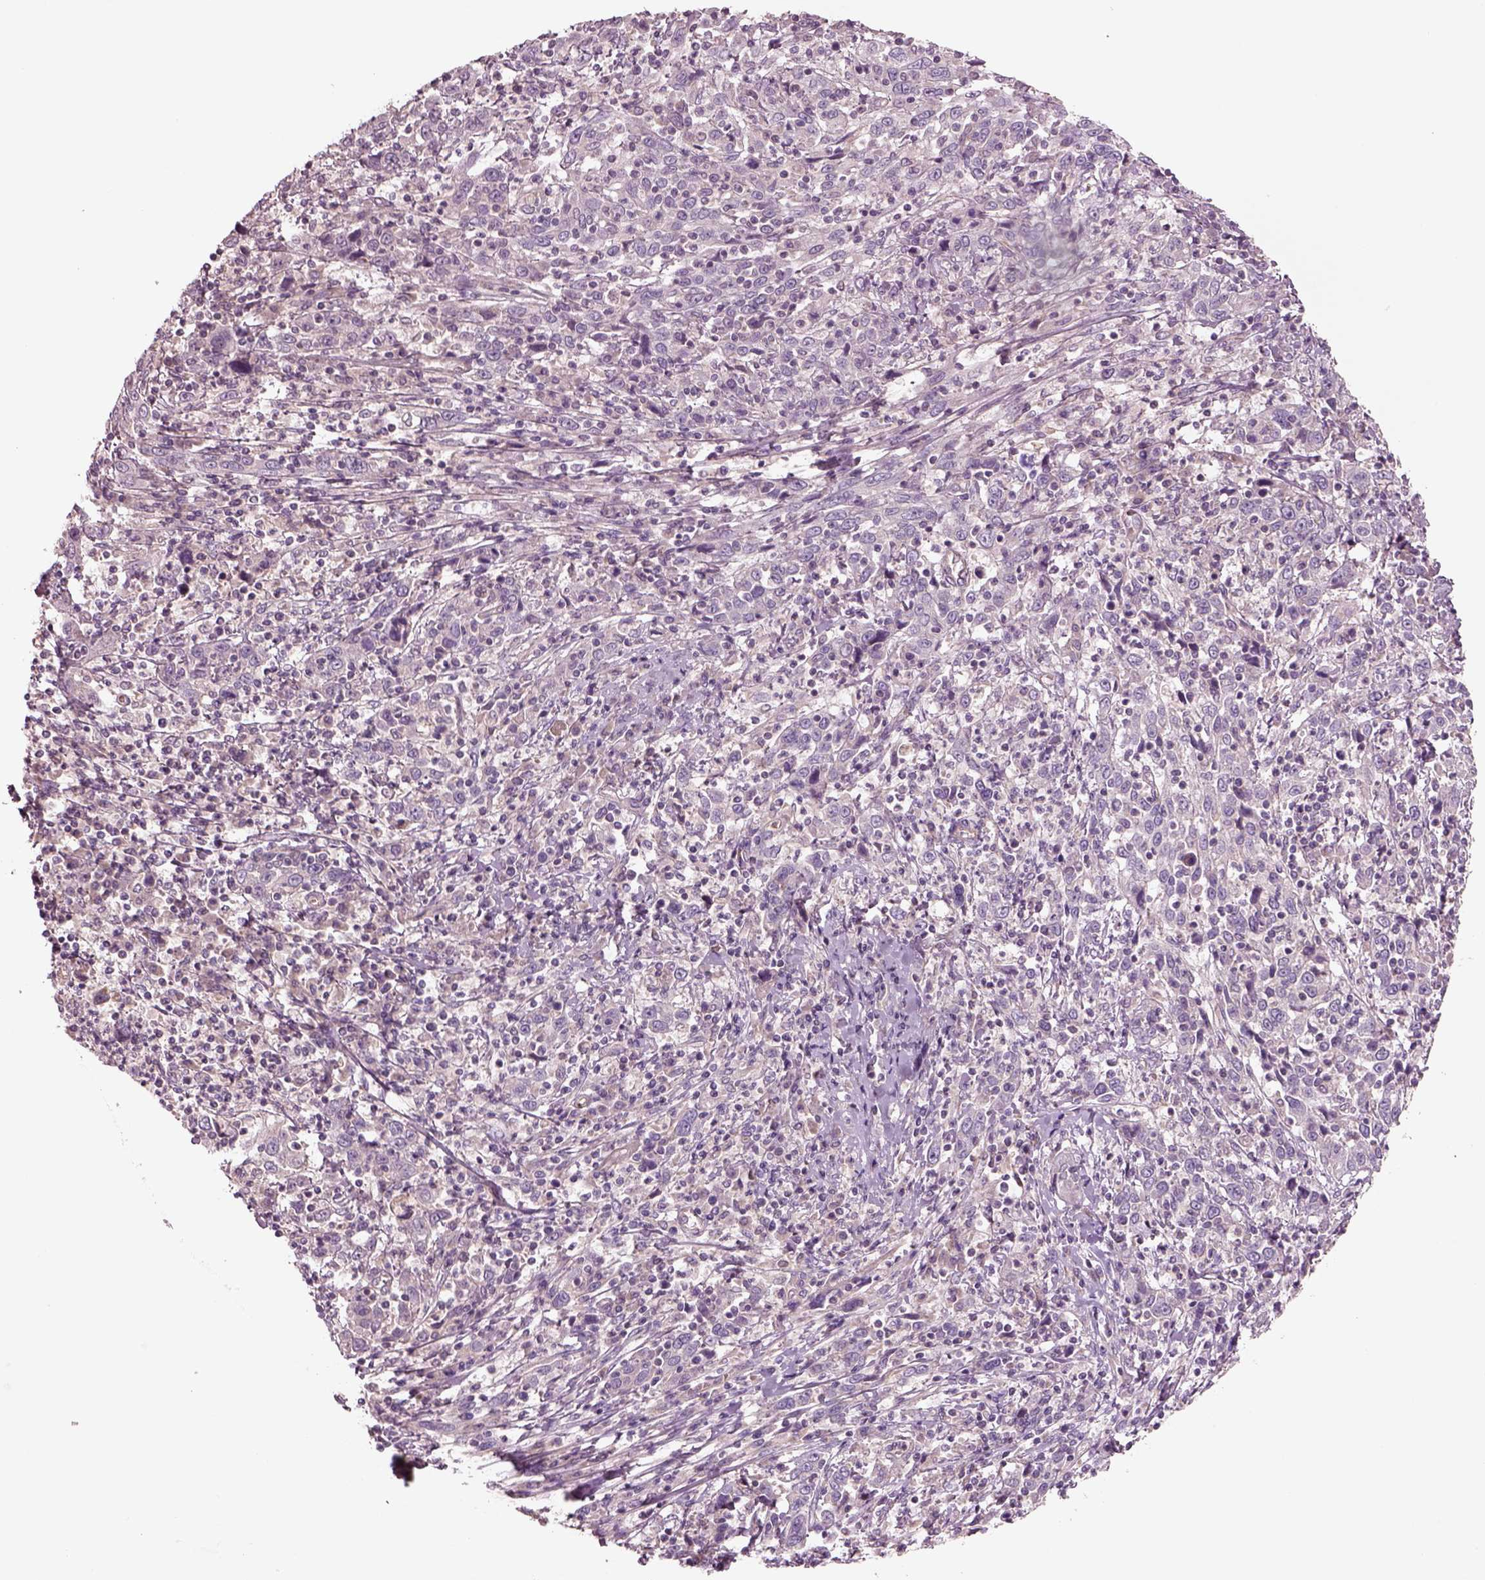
{"staining": {"intensity": "negative", "quantity": "none", "location": "none"}, "tissue": "cervical cancer", "cell_type": "Tumor cells", "image_type": "cancer", "snomed": [{"axis": "morphology", "description": "Squamous cell carcinoma, NOS"}, {"axis": "topography", "description": "Cervix"}], "caption": "Tumor cells show no significant expression in cervical cancer. (Stains: DAB (3,3'-diaminobenzidine) IHC with hematoxylin counter stain, Microscopy: brightfield microscopy at high magnification).", "gene": "DUOXA2", "patient": {"sex": "female", "age": 46}}